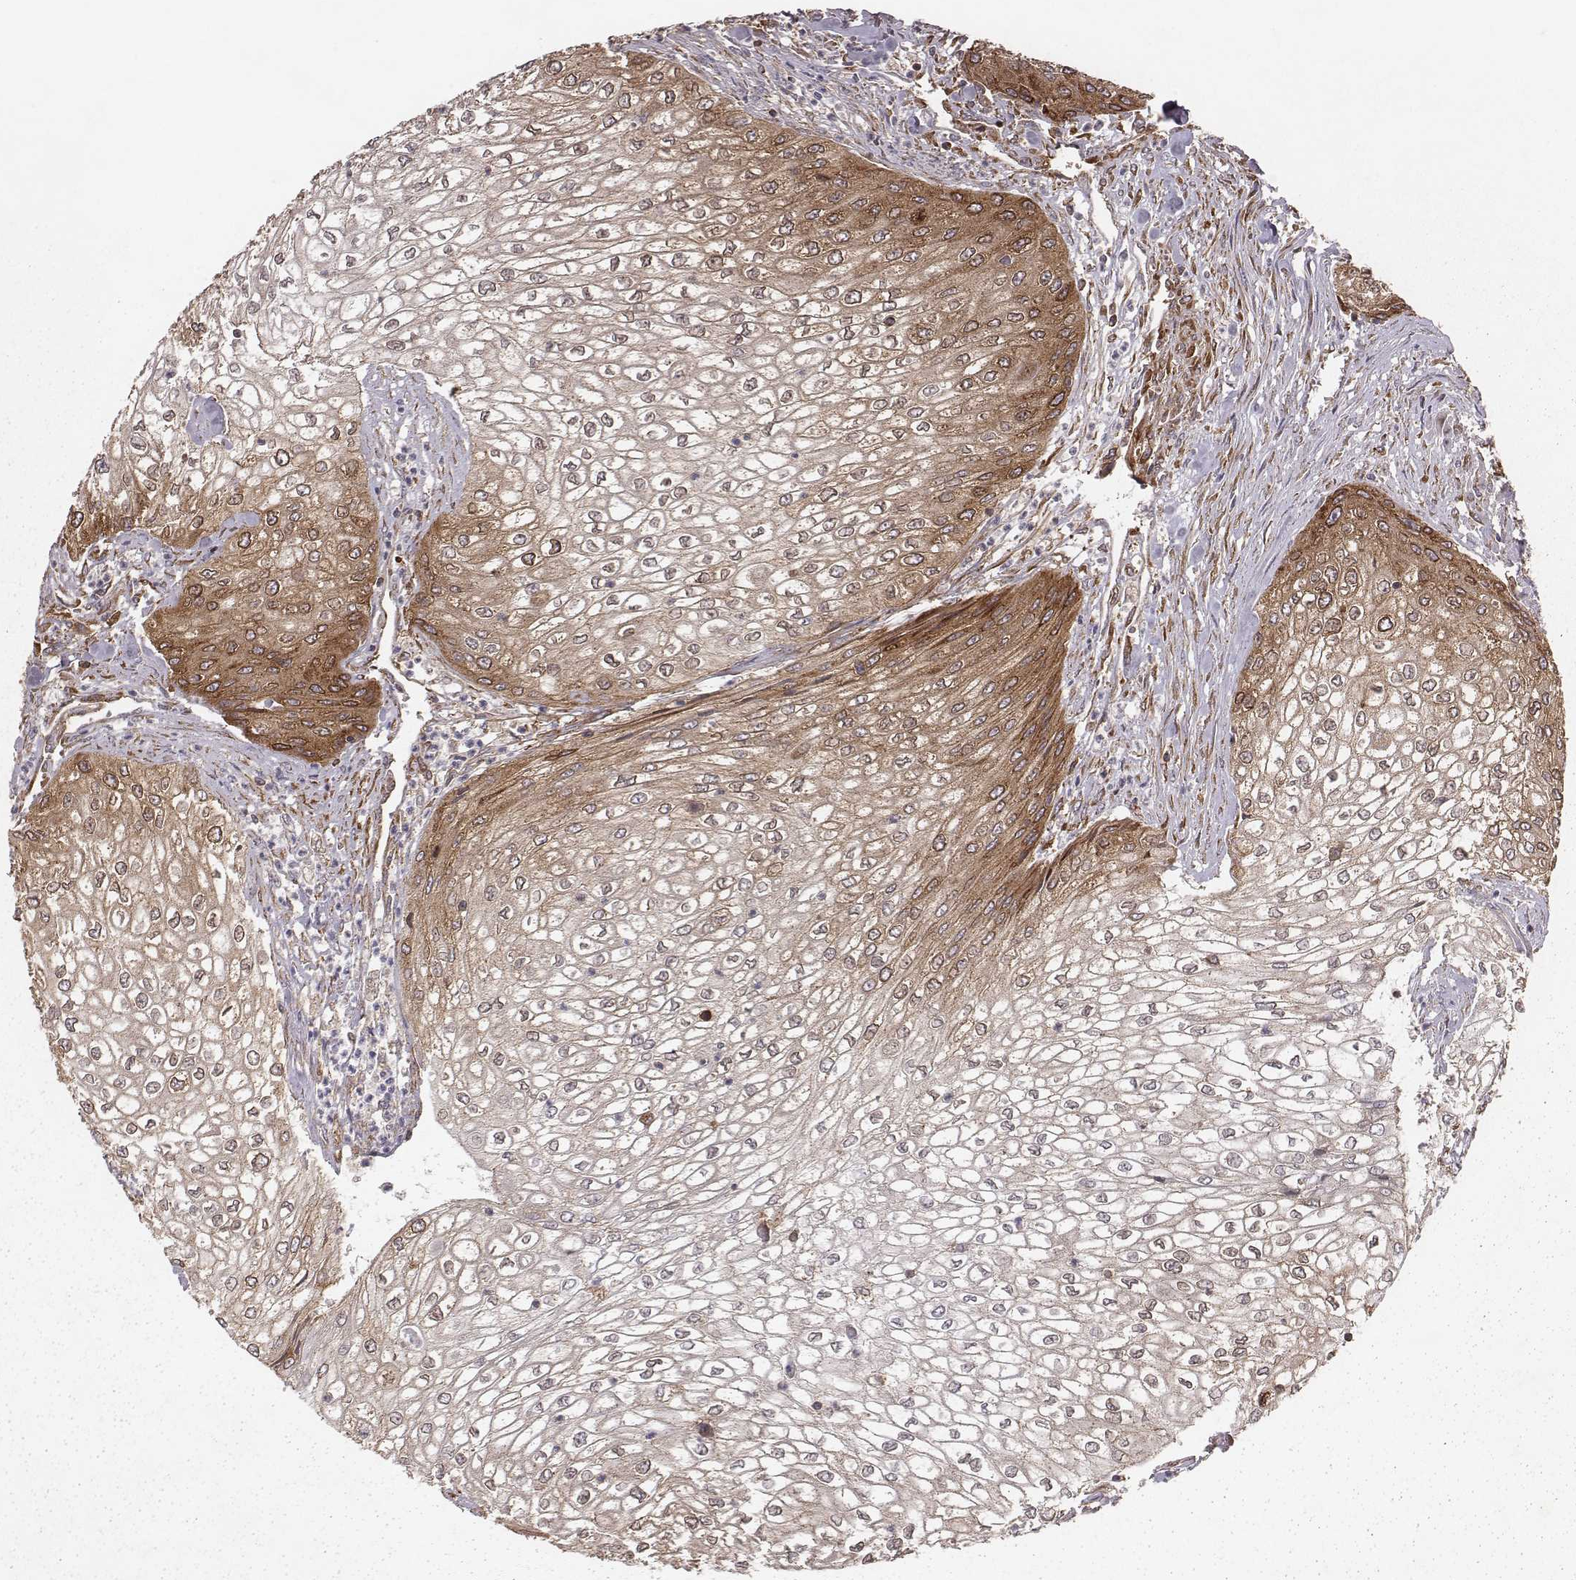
{"staining": {"intensity": "strong", "quantity": "<25%", "location": "cytoplasmic/membranous"}, "tissue": "urothelial cancer", "cell_type": "Tumor cells", "image_type": "cancer", "snomed": [{"axis": "morphology", "description": "Urothelial carcinoma, High grade"}, {"axis": "topography", "description": "Urinary bladder"}], "caption": "Strong cytoplasmic/membranous positivity is appreciated in about <25% of tumor cells in urothelial carcinoma (high-grade). (DAB (3,3'-diaminobenzidine) IHC with brightfield microscopy, high magnification).", "gene": "TXLNA", "patient": {"sex": "male", "age": 62}}